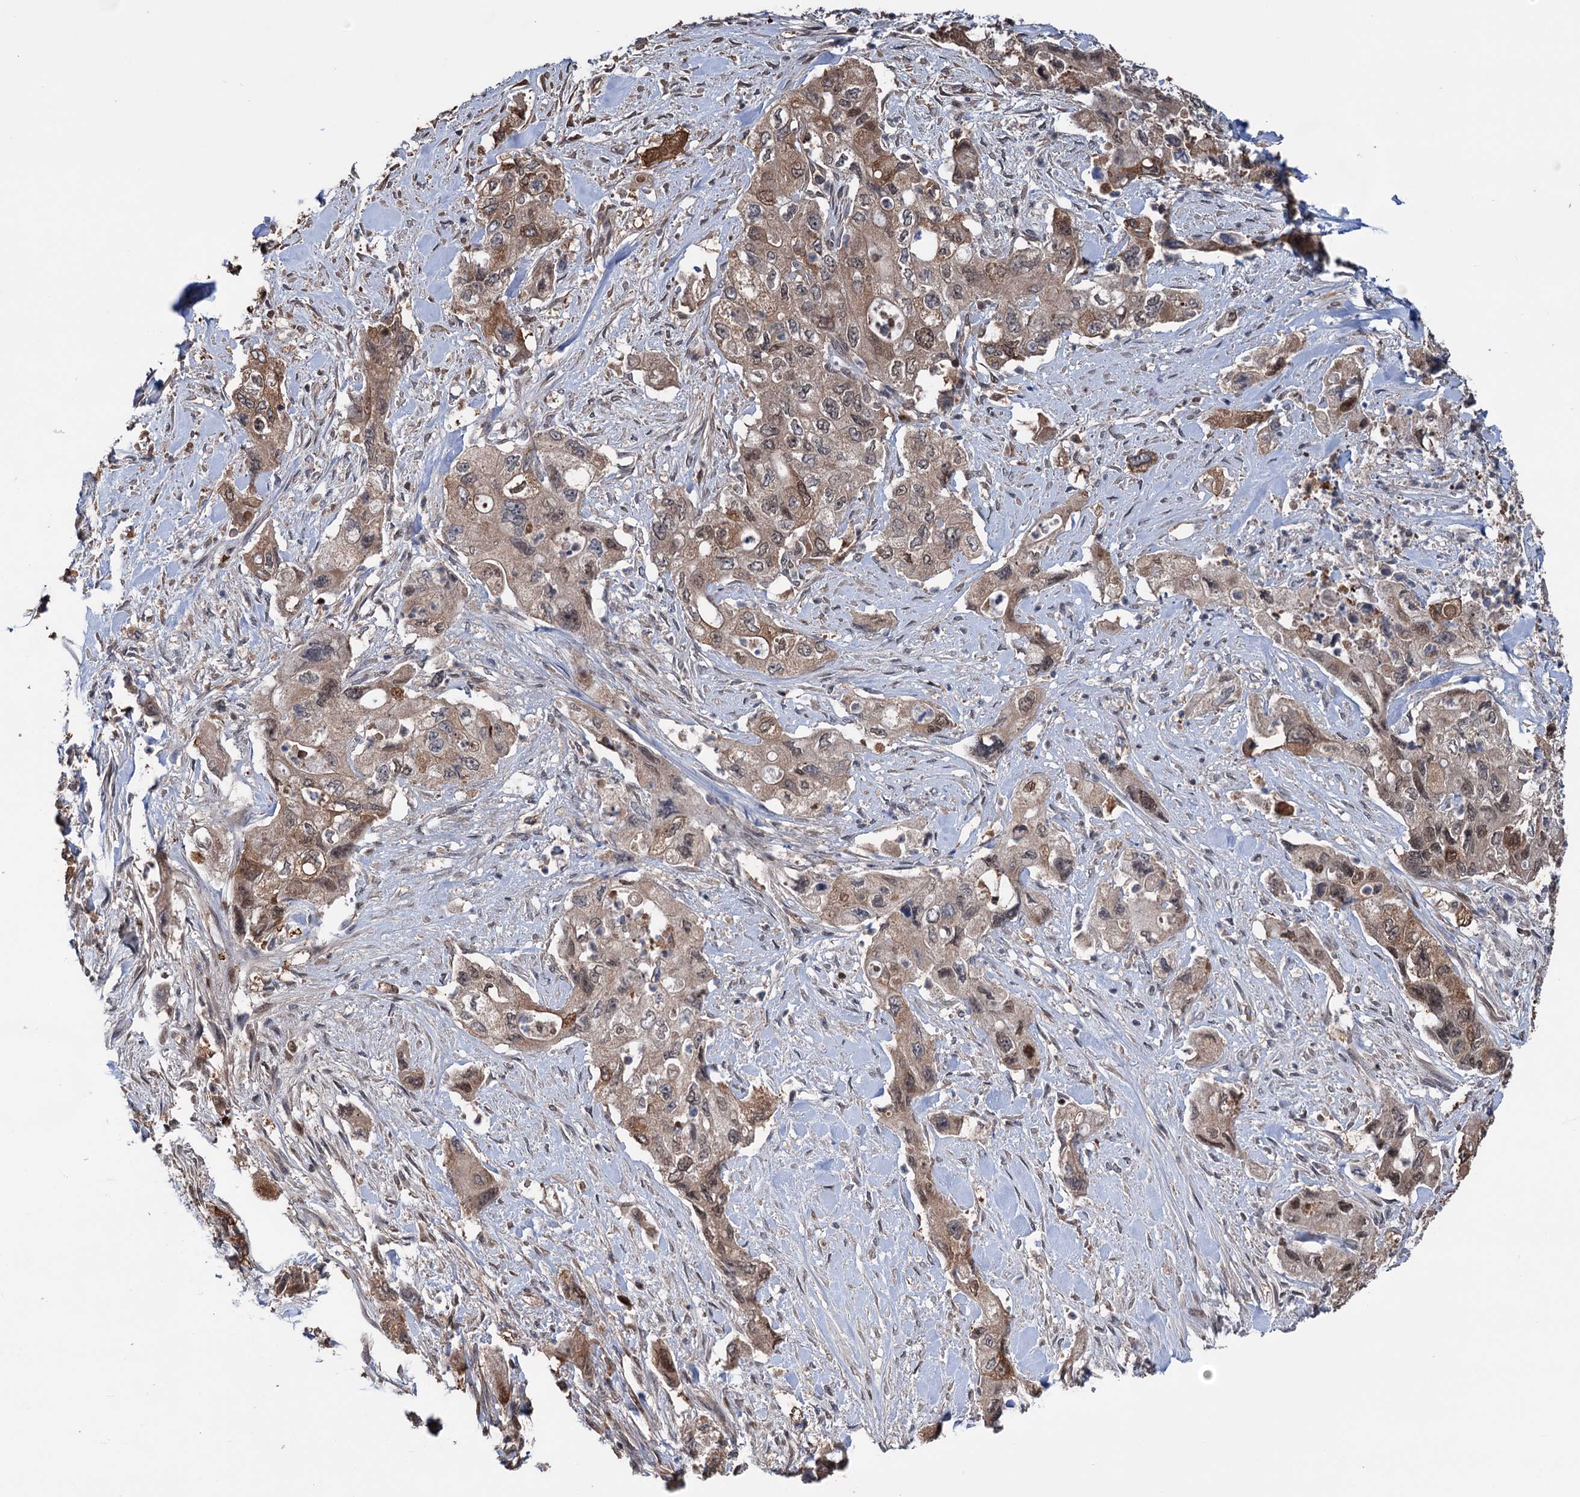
{"staining": {"intensity": "moderate", "quantity": ">75%", "location": "cytoplasmic/membranous"}, "tissue": "pancreatic cancer", "cell_type": "Tumor cells", "image_type": "cancer", "snomed": [{"axis": "morphology", "description": "Adenocarcinoma, NOS"}, {"axis": "topography", "description": "Pancreas"}], "caption": "High-power microscopy captured an immunohistochemistry histopathology image of pancreatic adenocarcinoma, revealing moderate cytoplasmic/membranous positivity in about >75% of tumor cells.", "gene": "NCAPD2", "patient": {"sex": "female", "age": 73}}